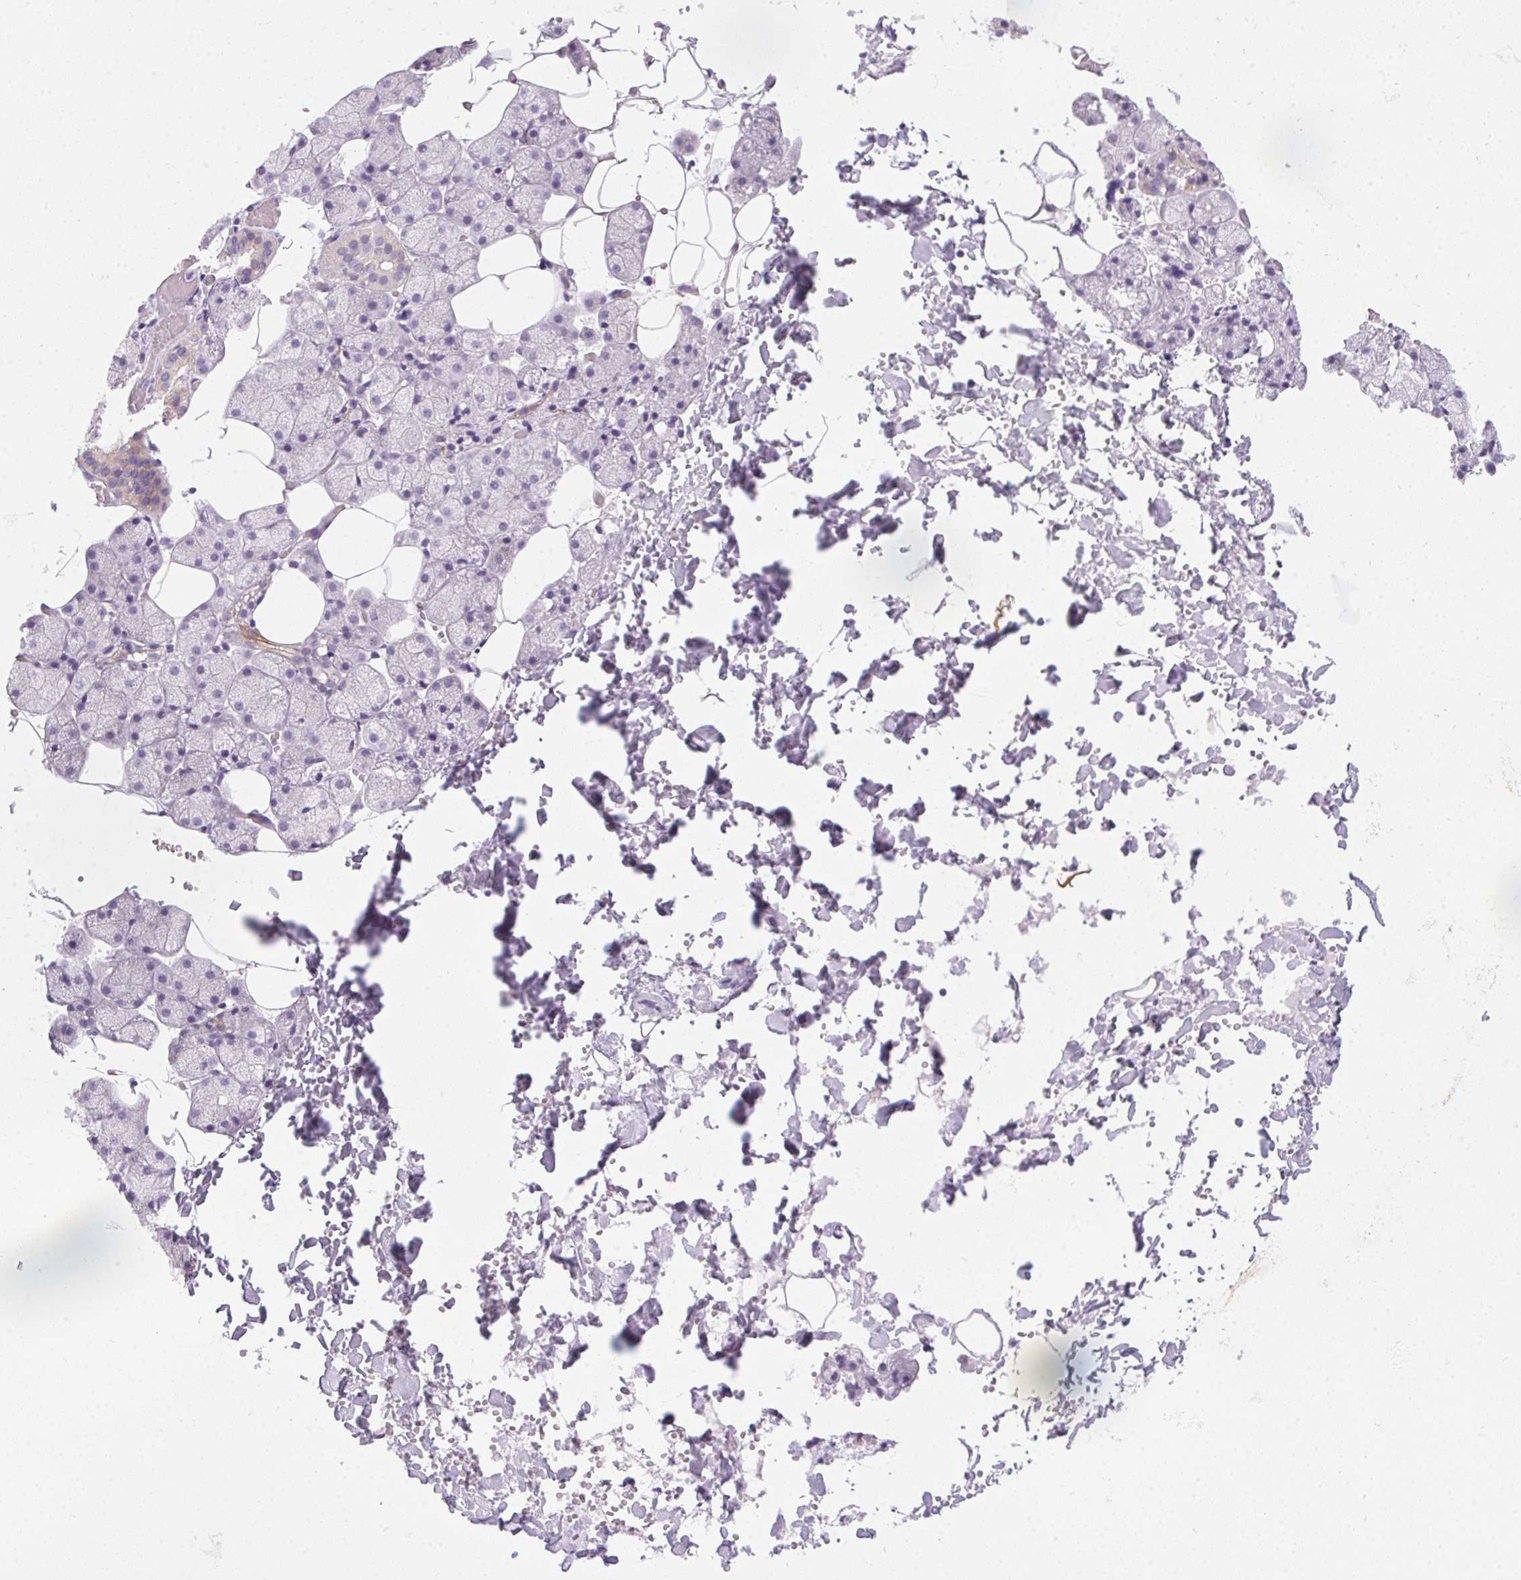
{"staining": {"intensity": "weak", "quantity": "25%-75%", "location": "cytoplasmic/membranous"}, "tissue": "salivary gland", "cell_type": "Glandular cells", "image_type": "normal", "snomed": [{"axis": "morphology", "description": "Normal tissue, NOS"}, {"axis": "topography", "description": "Salivary gland"}], "caption": "Normal salivary gland was stained to show a protein in brown. There is low levels of weak cytoplasmic/membranous staining in approximately 25%-75% of glandular cells.", "gene": "POPDC2", "patient": {"sex": "male", "age": 38}}